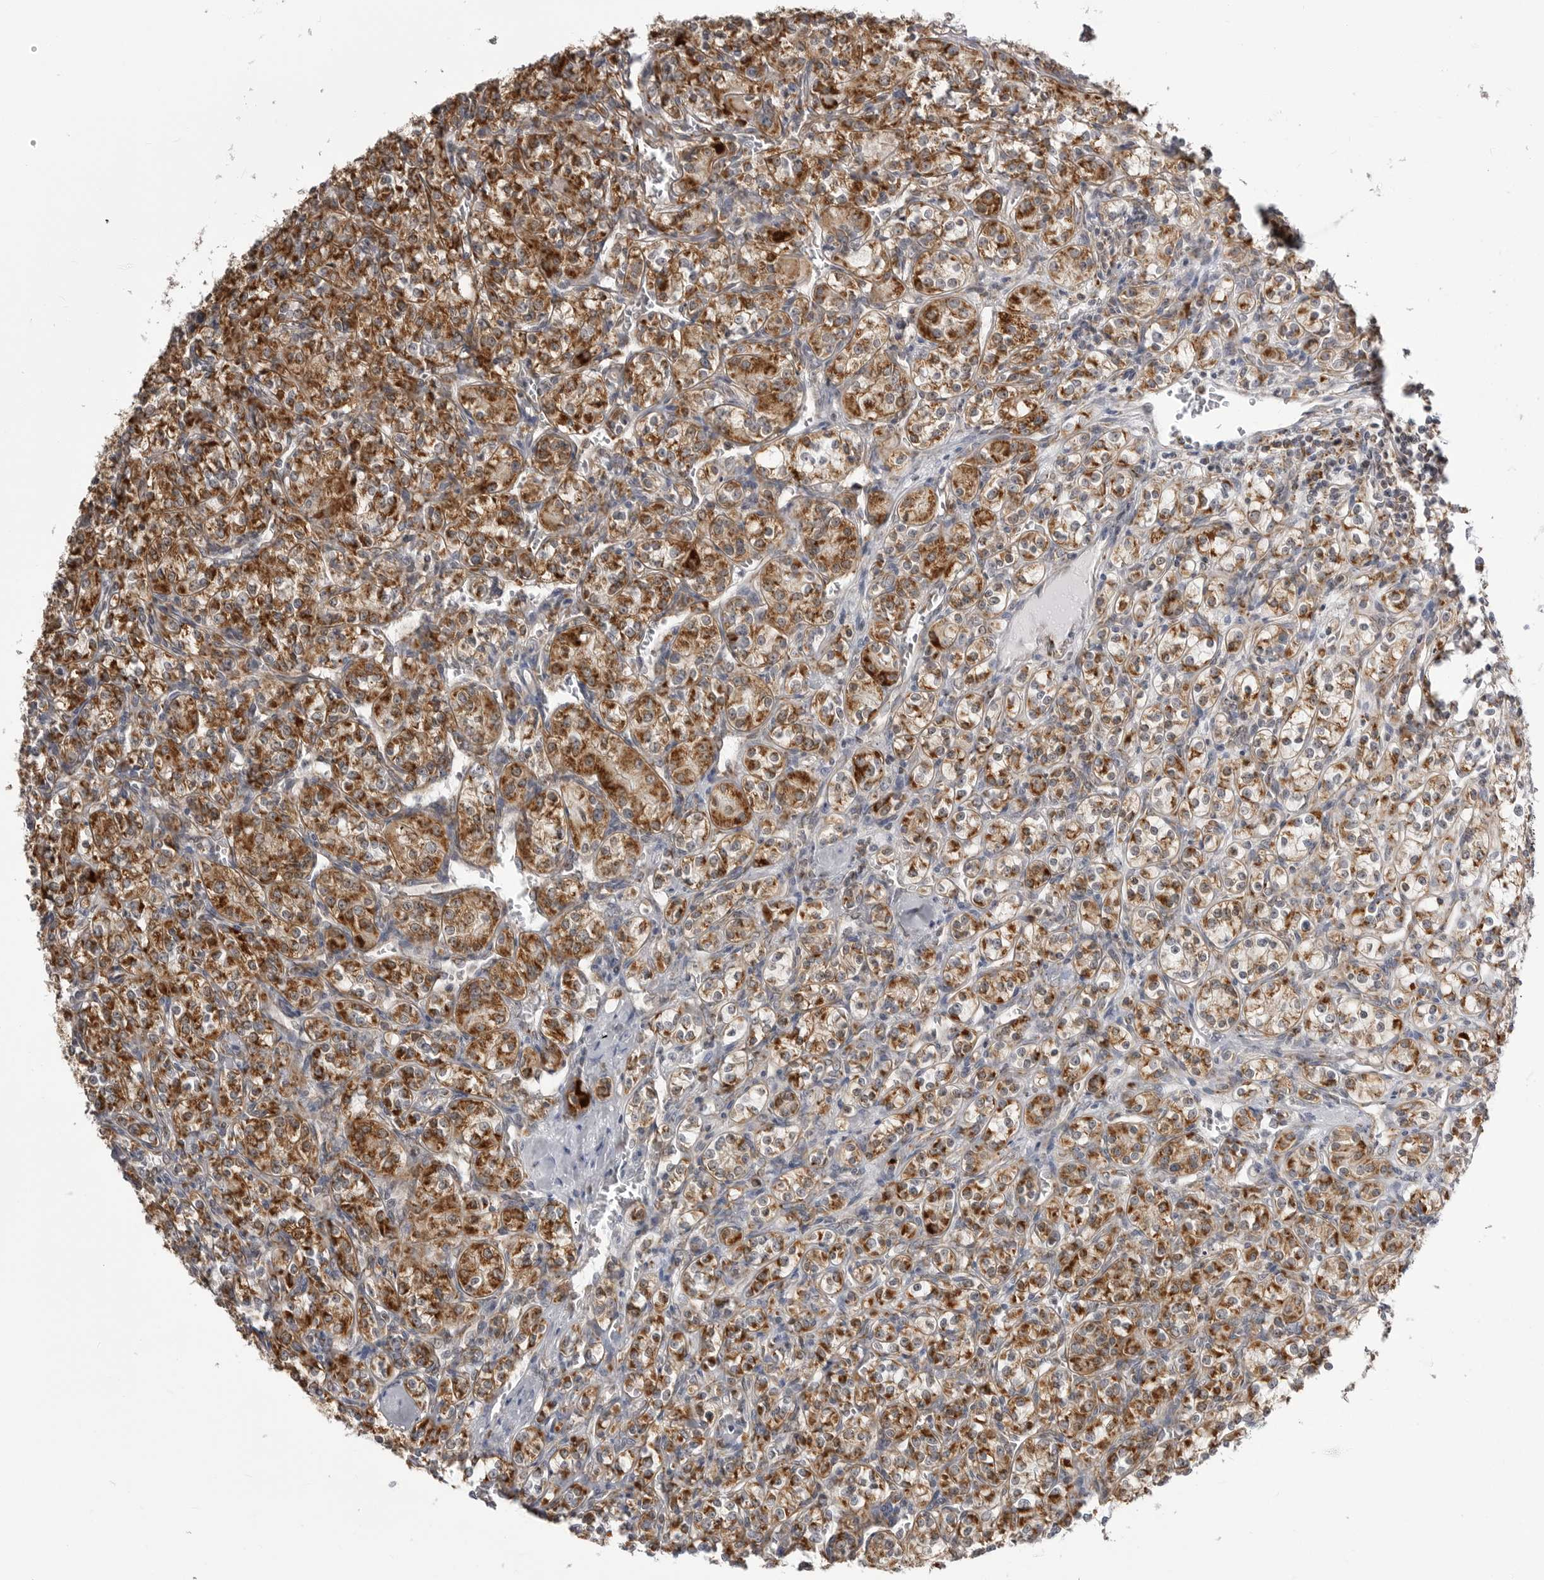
{"staining": {"intensity": "strong", "quantity": ">75%", "location": "cytoplasmic/membranous"}, "tissue": "renal cancer", "cell_type": "Tumor cells", "image_type": "cancer", "snomed": [{"axis": "morphology", "description": "Adenocarcinoma, NOS"}, {"axis": "topography", "description": "Kidney"}], "caption": "Adenocarcinoma (renal) stained with DAB (3,3'-diaminobenzidine) immunohistochemistry (IHC) exhibits high levels of strong cytoplasmic/membranous positivity in approximately >75% of tumor cells.", "gene": "FH", "patient": {"sex": "male", "age": 77}}